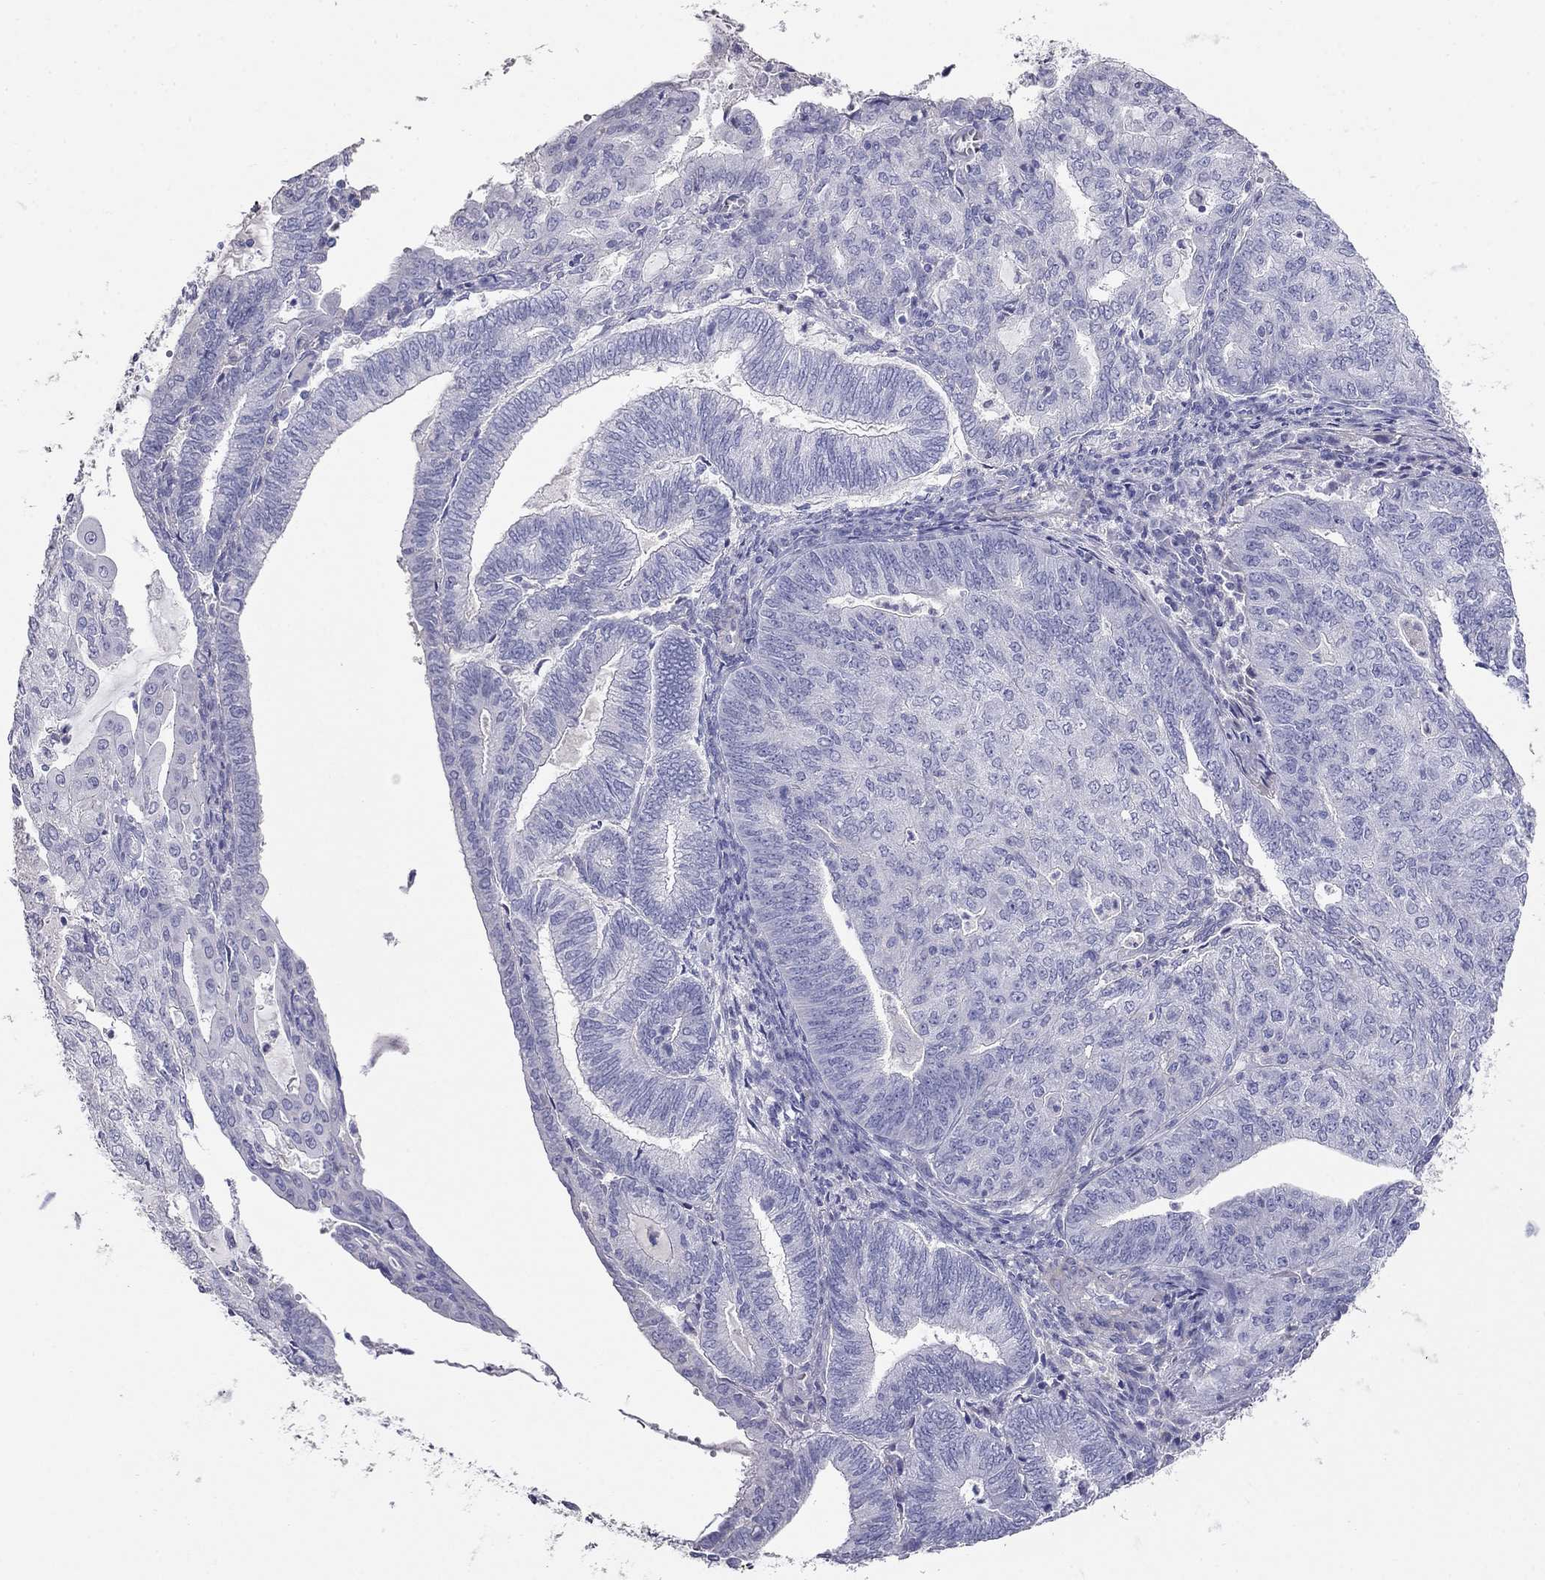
{"staining": {"intensity": "negative", "quantity": "none", "location": "none"}, "tissue": "endometrial cancer", "cell_type": "Tumor cells", "image_type": "cancer", "snomed": [{"axis": "morphology", "description": "Adenocarcinoma, NOS"}, {"axis": "topography", "description": "Endometrium"}], "caption": "Protein analysis of endometrial adenocarcinoma demonstrates no significant positivity in tumor cells.", "gene": "LY6H", "patient": {"sex": "female", "age": 82}}